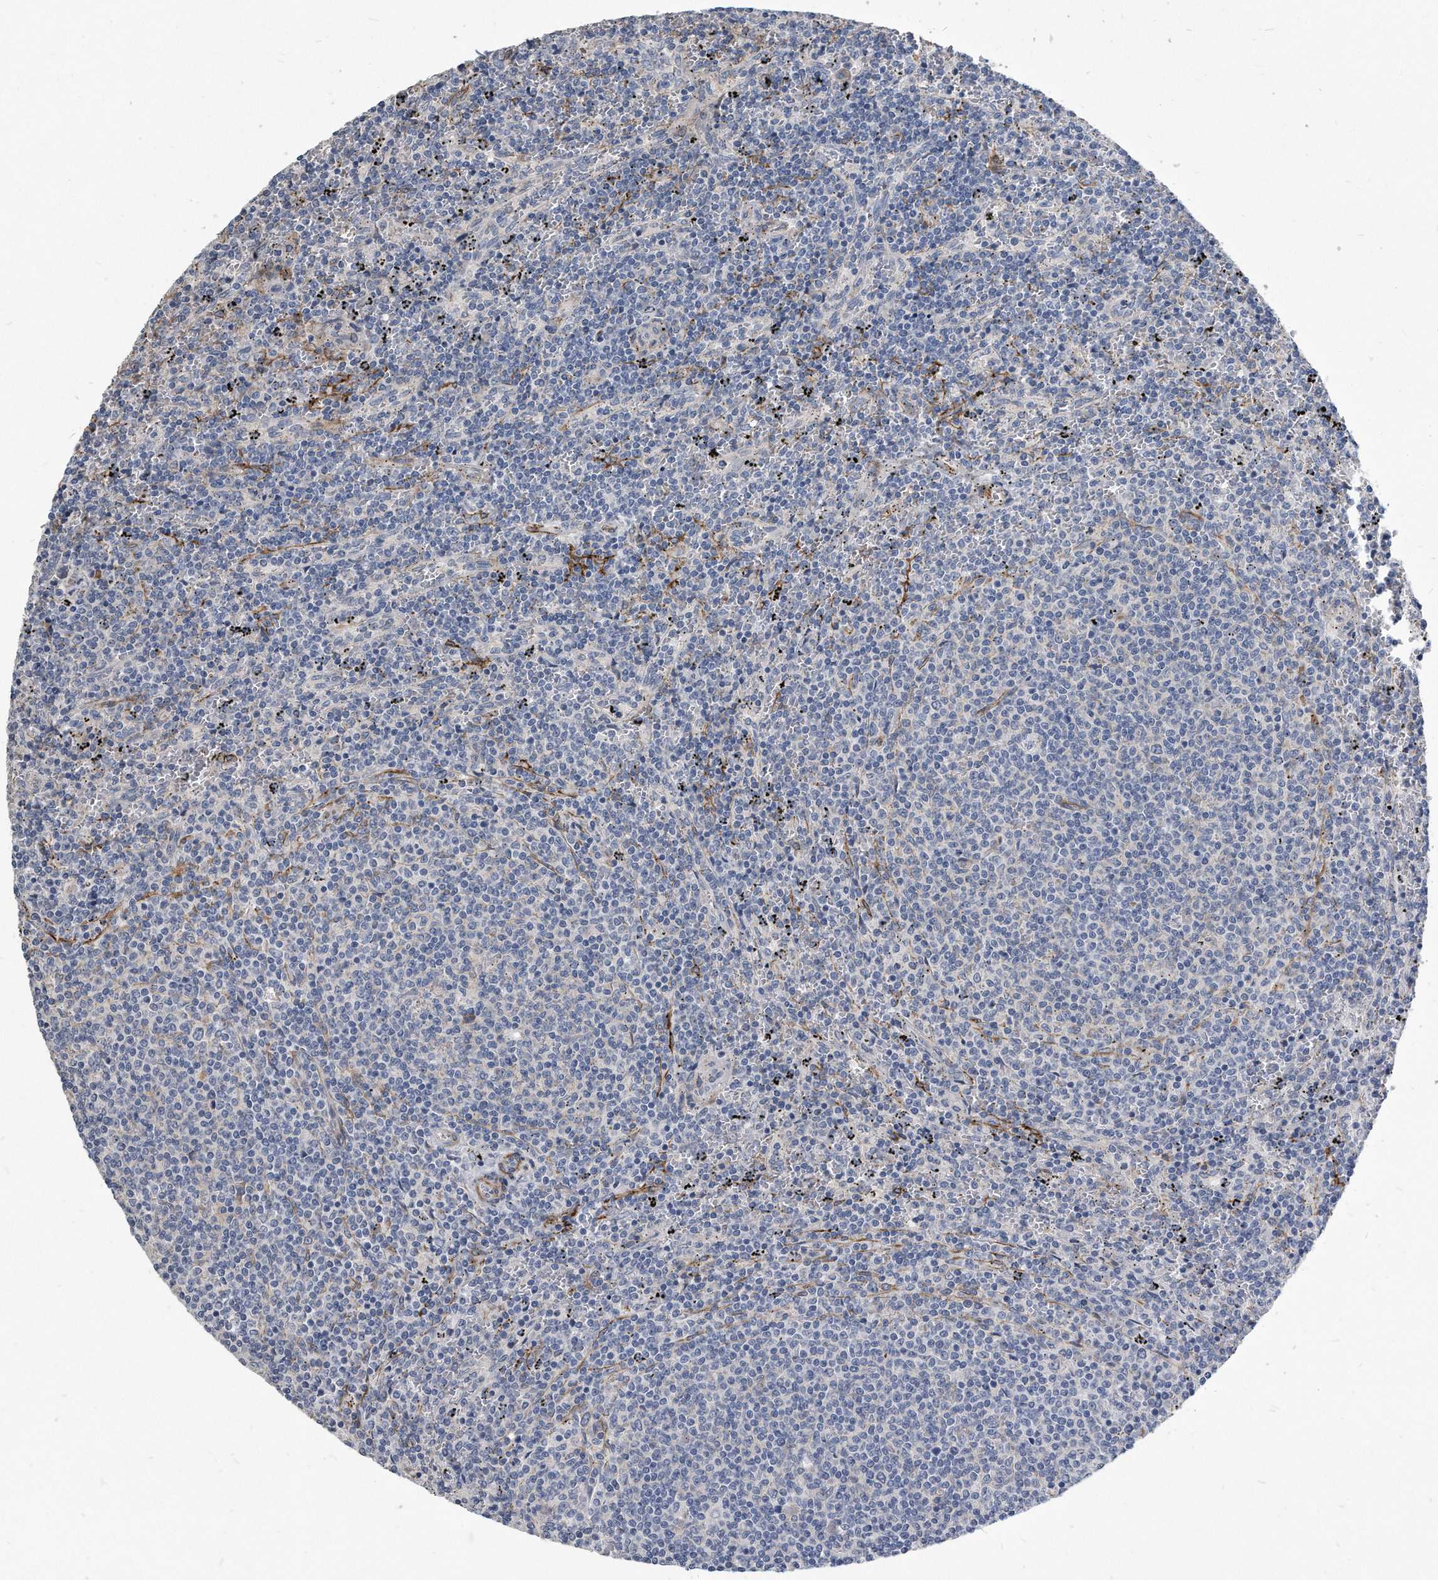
{"staining": {"intensity": "negative", "quantity": "none", "location": "none"}, "tissue": "lymphoma", "cell_type": "Tumor cells", "image_type": "cancer", "snomed": [{"axis": "morphology", "description": "Malignant lymphoma, non-Hodgkin's type, Low grade"}, {"axis": "topography", "description": "Spleen"}], "caption": "Immunohistochemistry image of malignant lymphoma, non-Hodgkin's type (low-grade) stained for a protein (brown), which displays no positivity in tumor cells.", "gene": "EIF2B4", "patient": {"sex": "female", "age": 50}}